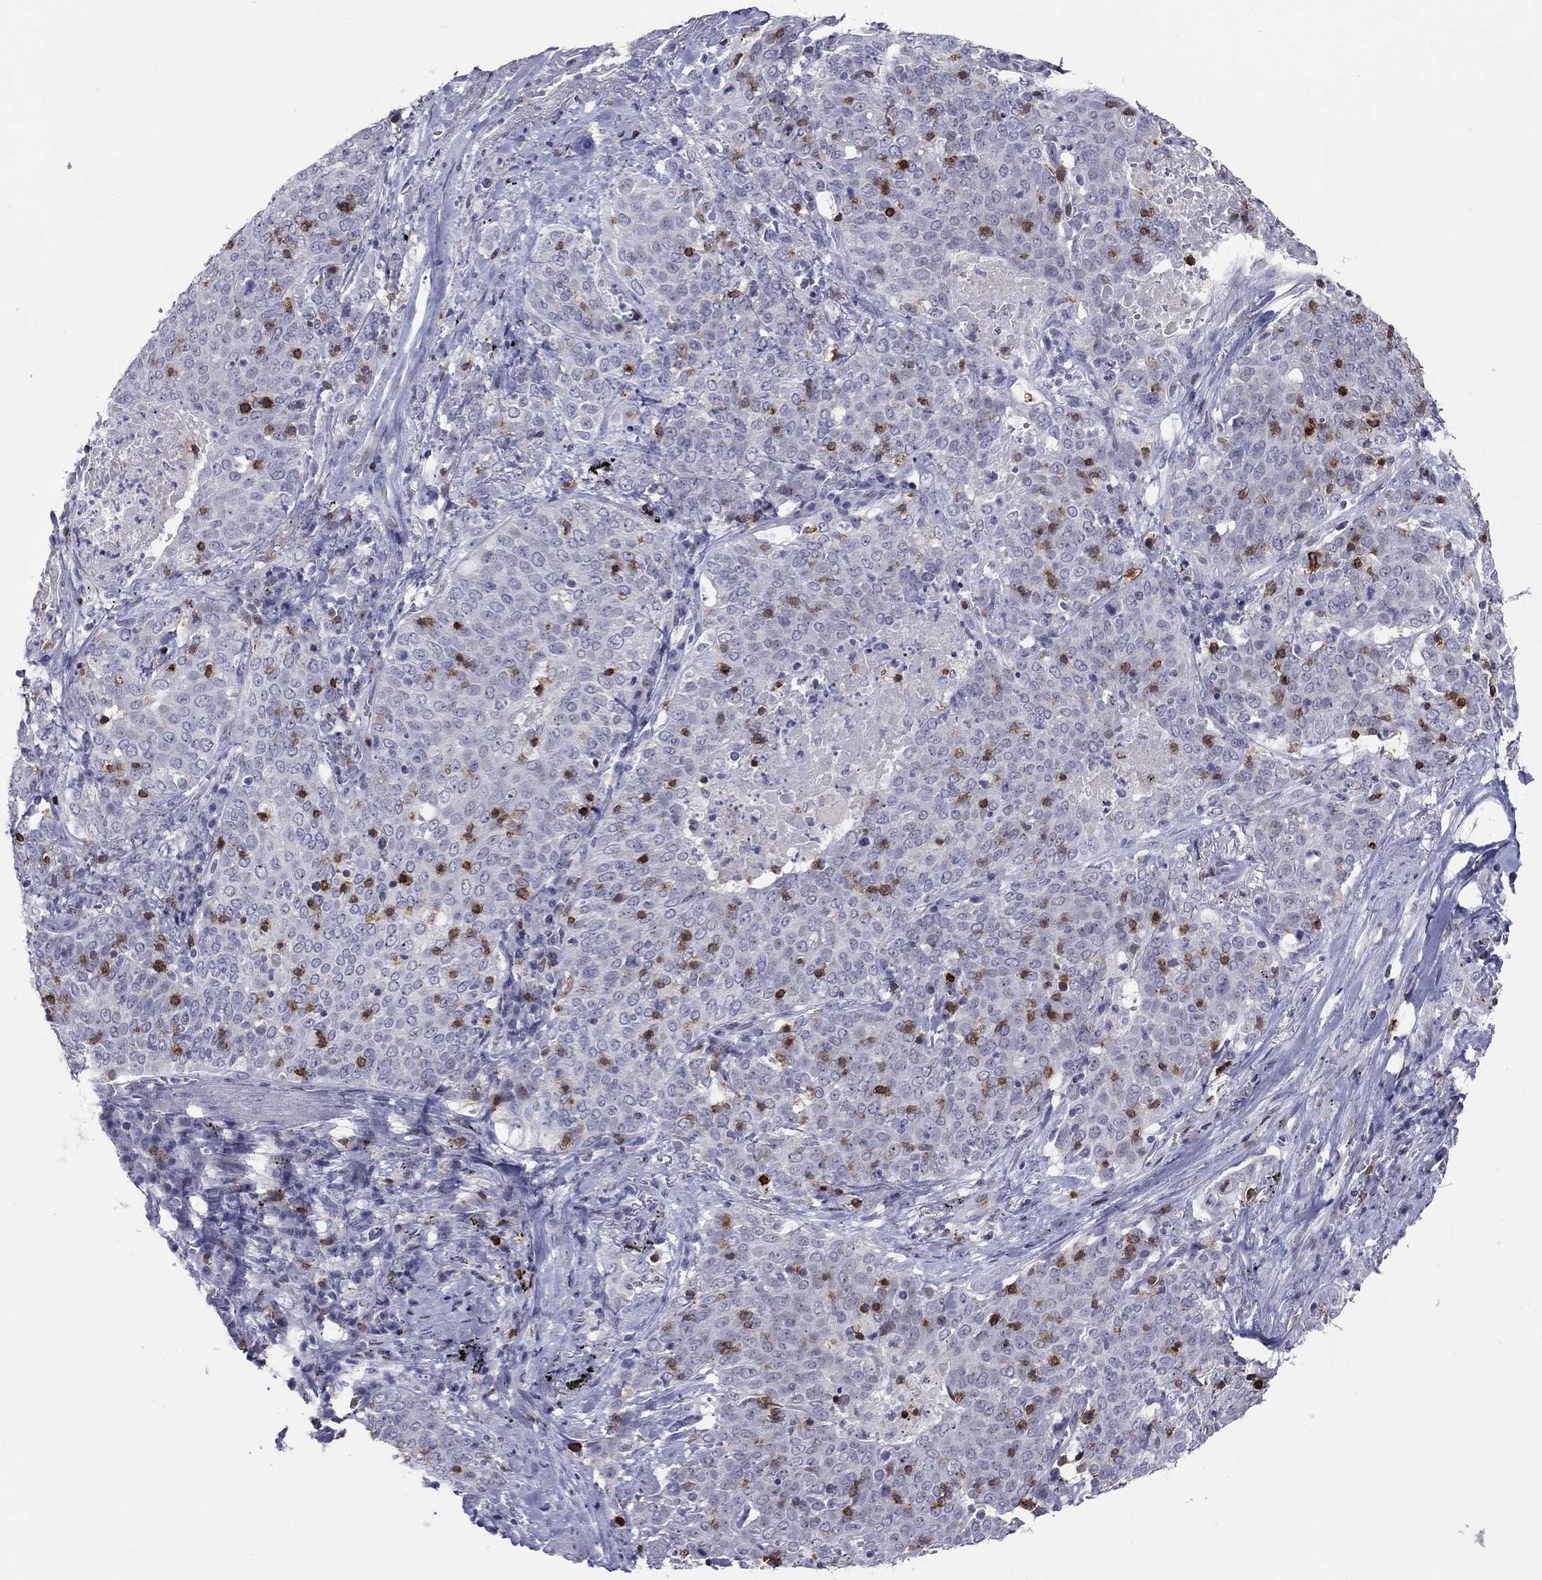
{"staining": {"intensity": "negative", "quantity": "none", "location": "none"}, "tissue": "lung cancer", "cell_type": "Tumor cells", "image_type": "cancer", "snomed": [{"axis": "morphology", "description": "Squamous cell carcinoma, NOS"}, {"axis": "topography", "description": "Lung"}], "caption": "Tumor cells are negative for protein expression in human lung cancer.", "gene": "ITGAE", "patient": {"sex": "male", "age": 82}}